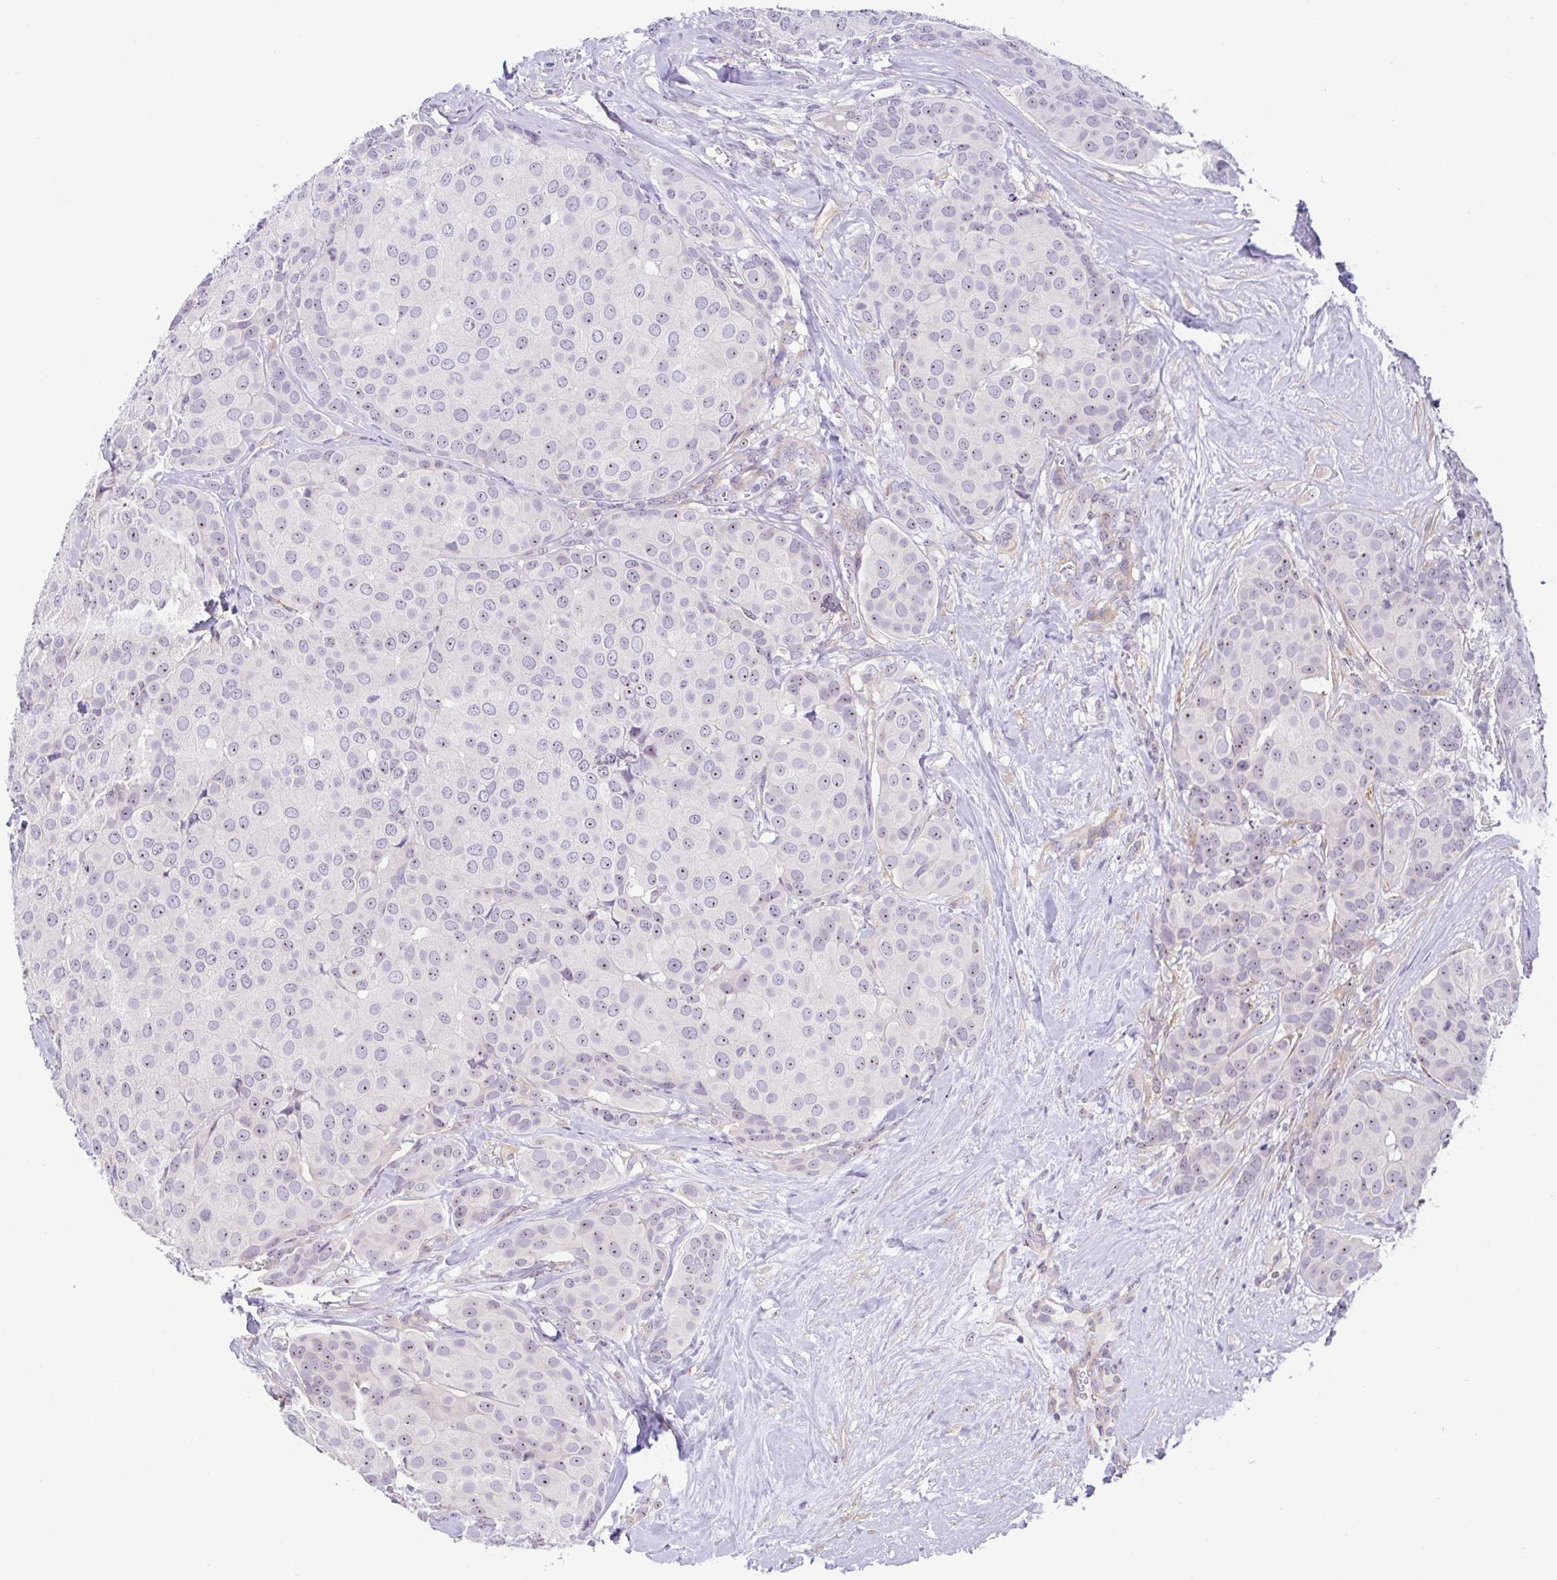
{"staining": {"intensity": "weak", "quantity": "<25%", "location": "nuclear"}, "tissue": "breast cancer", "cell_type": "Tumor cells", "image_type": "cancer", "snomed": [{"axis": "morphology", "description": "Duct carcinoma"}, {"axis": "topography", "description": "Breast"}], "caption": "Breast infiltrating ductal carcinoma stained for a protein using immunohistochemistry (IHC) demonstrates no expression tumor cells.", "gene": "MXRA8", "patient": {"sex": "female", "age": 70}}